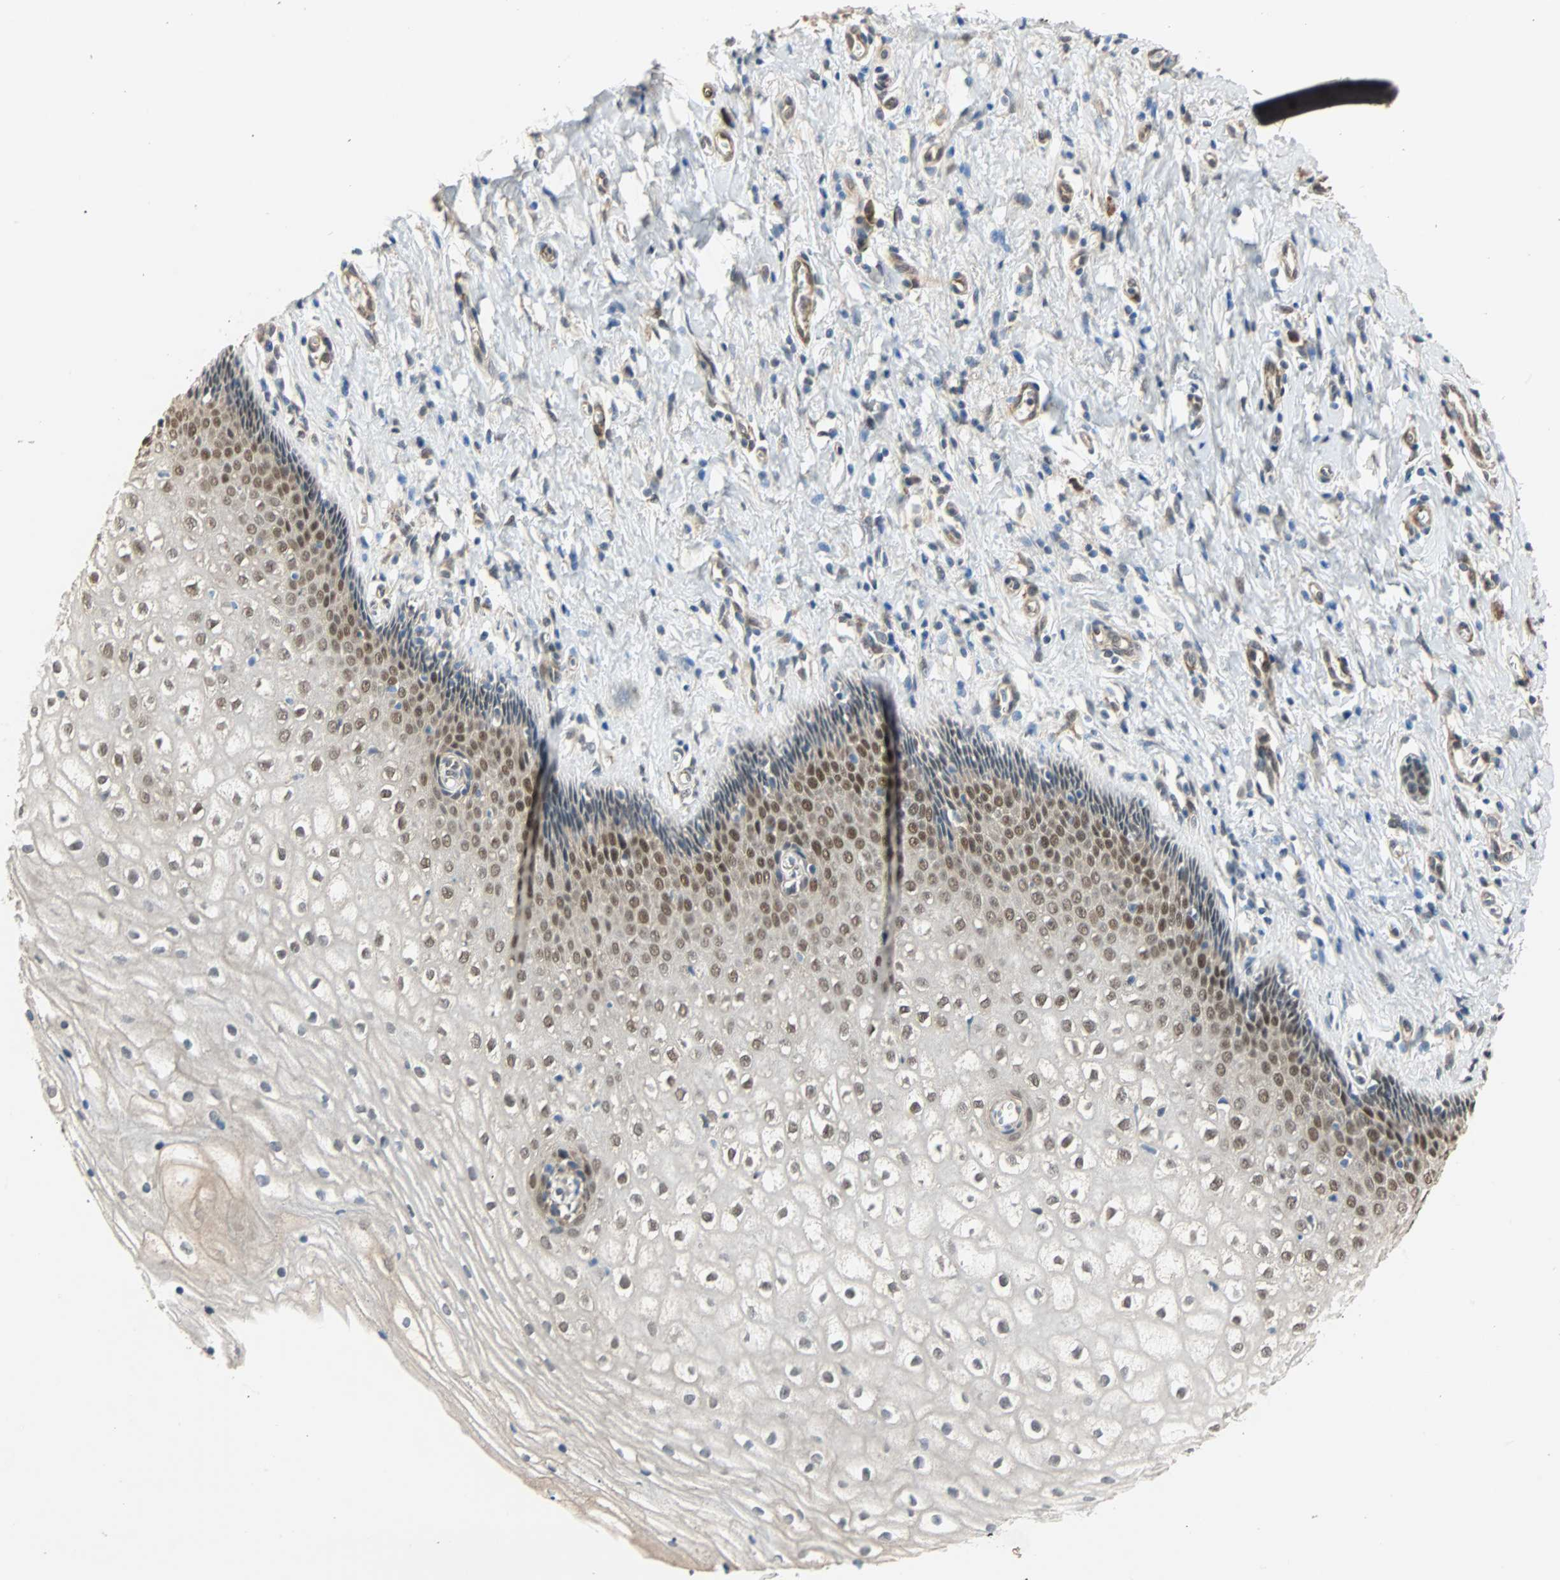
{"staining": {"intensity": "moderate", "quantity": "25%-75%", "location": "cytoplasmic/membranous,nuclear"}, "tissue": "vagina", "cell_type": "Squamous epithelial cells", "image_type": "normal", "snomed": [{"axis": "morphology", "description": "Normal tissue, NOS"}, {"axis": "topography", "description": "Soft tissue"}, {"axis": "topography", "description": "Vagina"}], "caption": "Immunohistochemical staining of unremarkable vagina shows moderate cytoplasmic/membranous,nuclear protein positivity in approximately 25%-75% of squamous epithelial cells.", "gene": "QSER1", "patient": {"sex": "female", "age": 61}}